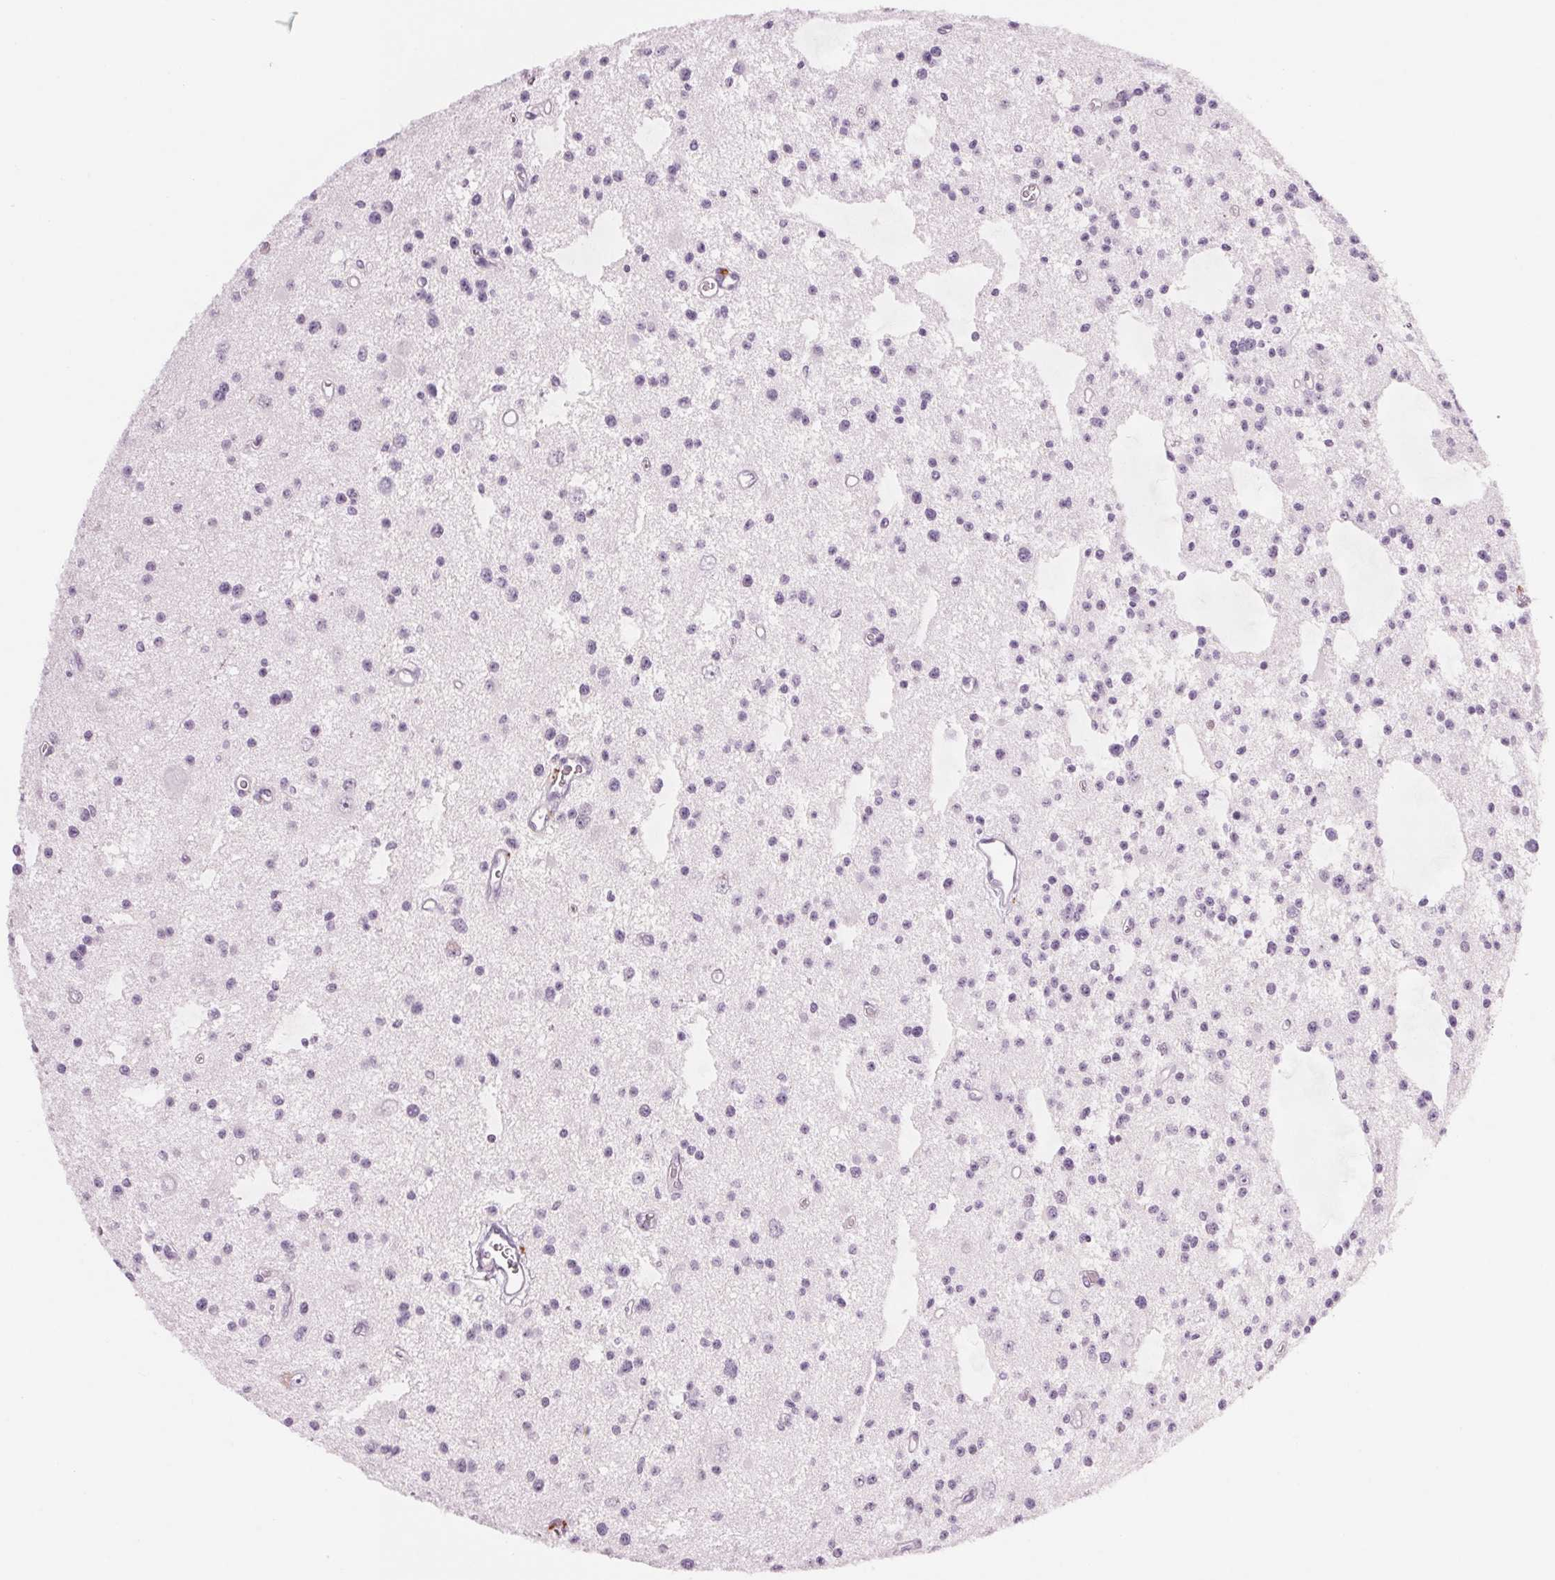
{"staining": {"intensity": "negative", "quantity": "none", "location": "none"}, "tissue": "glioma", "cell_type": "Tumor cells", "image_type": "cancer", "snomed": [{"axis": "morphology", "description": "Glioma, malignant, Low grade"}, {"axis": "topography", "description": "Brain"}], "caption": "Immunohistochemical staining of glioma displays no significant staining in tumor cells.", "gene": "MPO", "patient": {"sex": "male", "age": 43}}